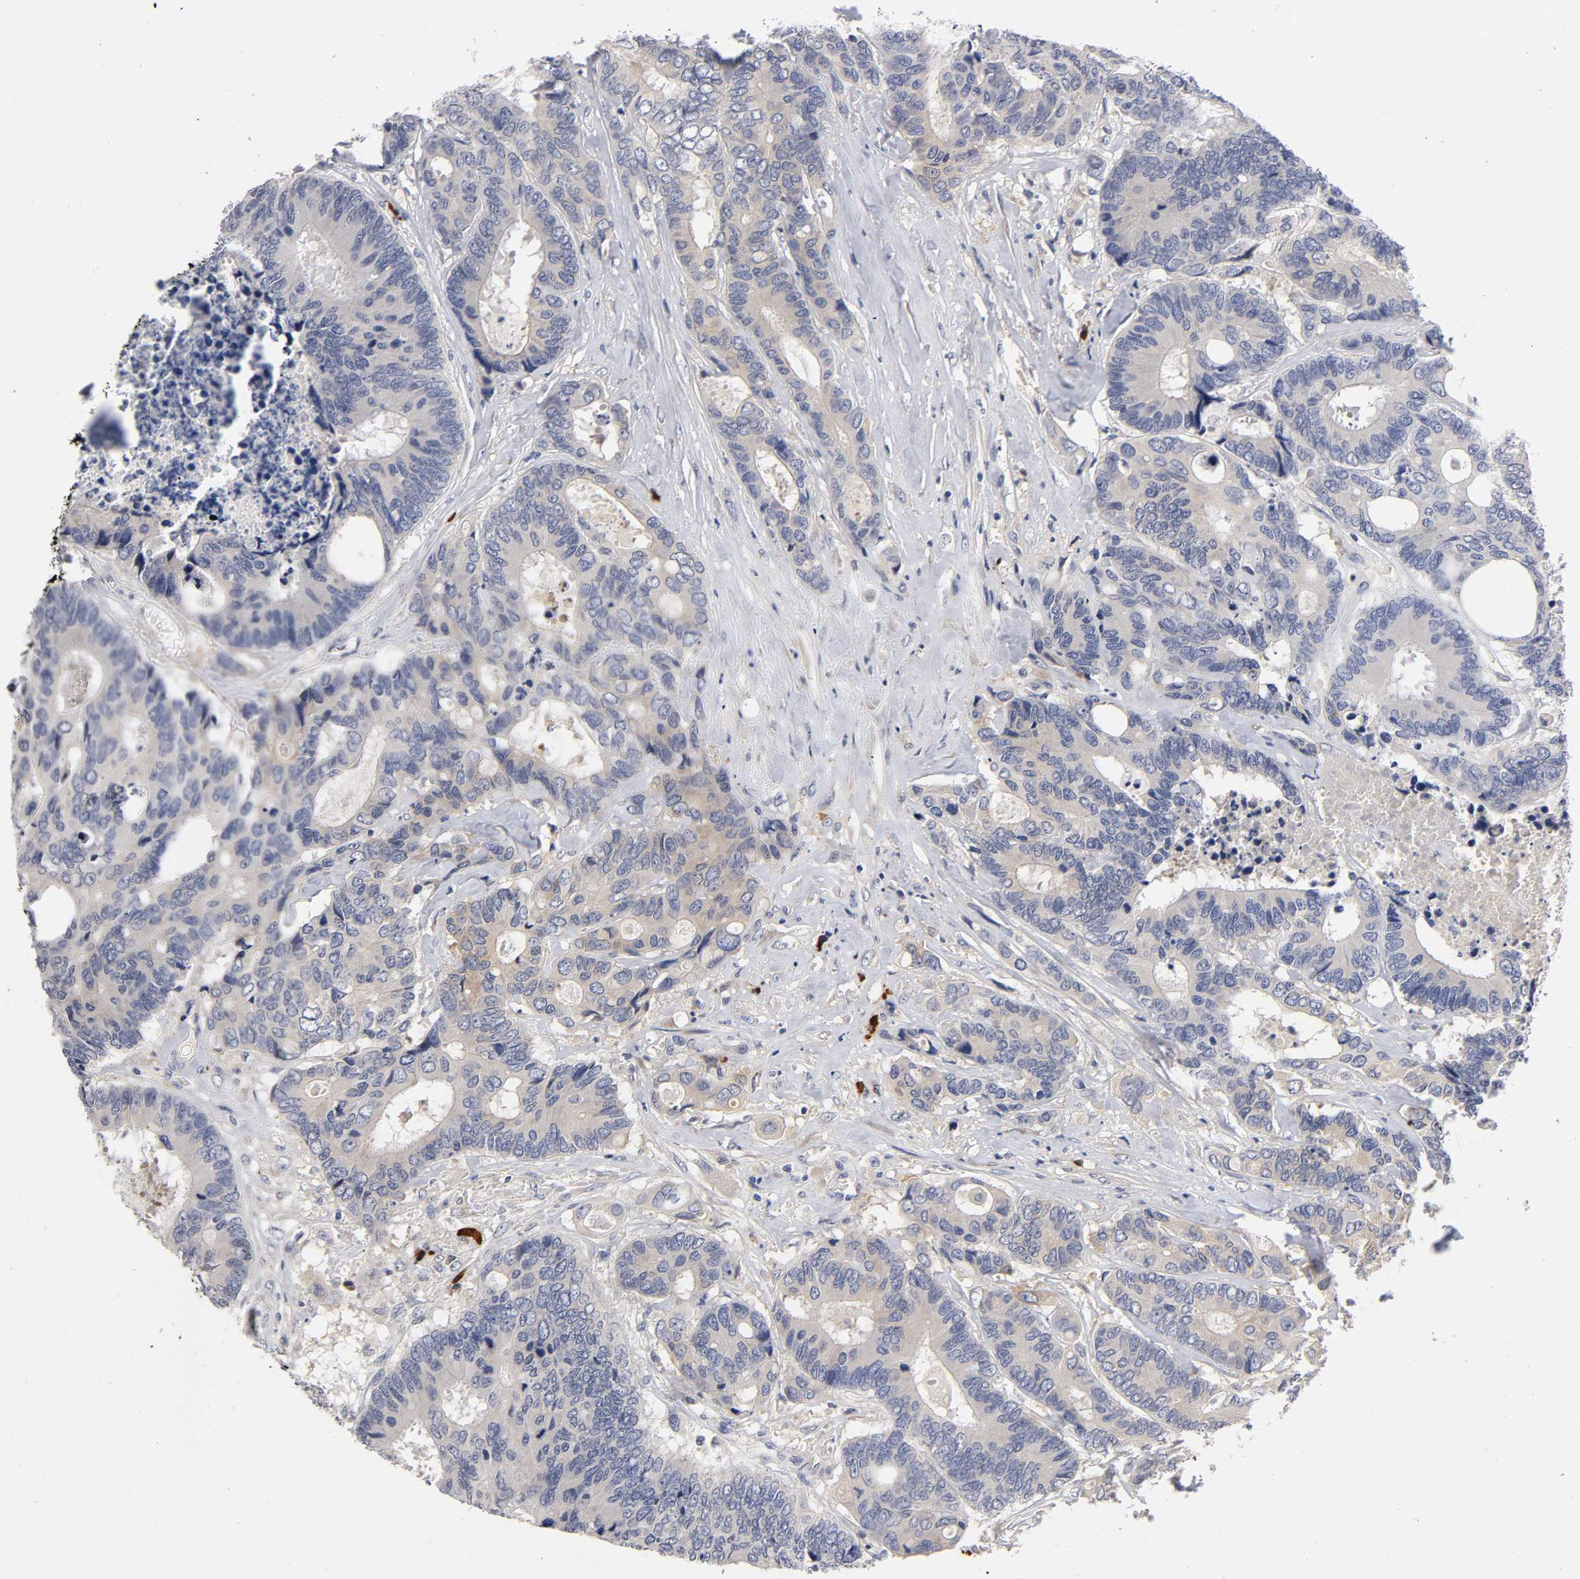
{"staining": {"intensity": "weak", "quantity": ">75%", "location": "cytoplasmic/membranous"}, "tissue": "colorectal cancer", "cell_type": "Tumor cells", "image_type": "cancer", "snomed": [{"axis": "morphology", "description": "Adenocarcinoma, NOS"}, {"axis": "topography", "description": "Rectum"}], "caption": "The image exhibits immunohistochemical staining of adenocarcinoma (colorectal). There is weak cytoplasmic/membranous staining is identified in approximately >75% of tumor cells.", "gene": "NOVA1", "patient": {"sex": "male", "age": 55}}